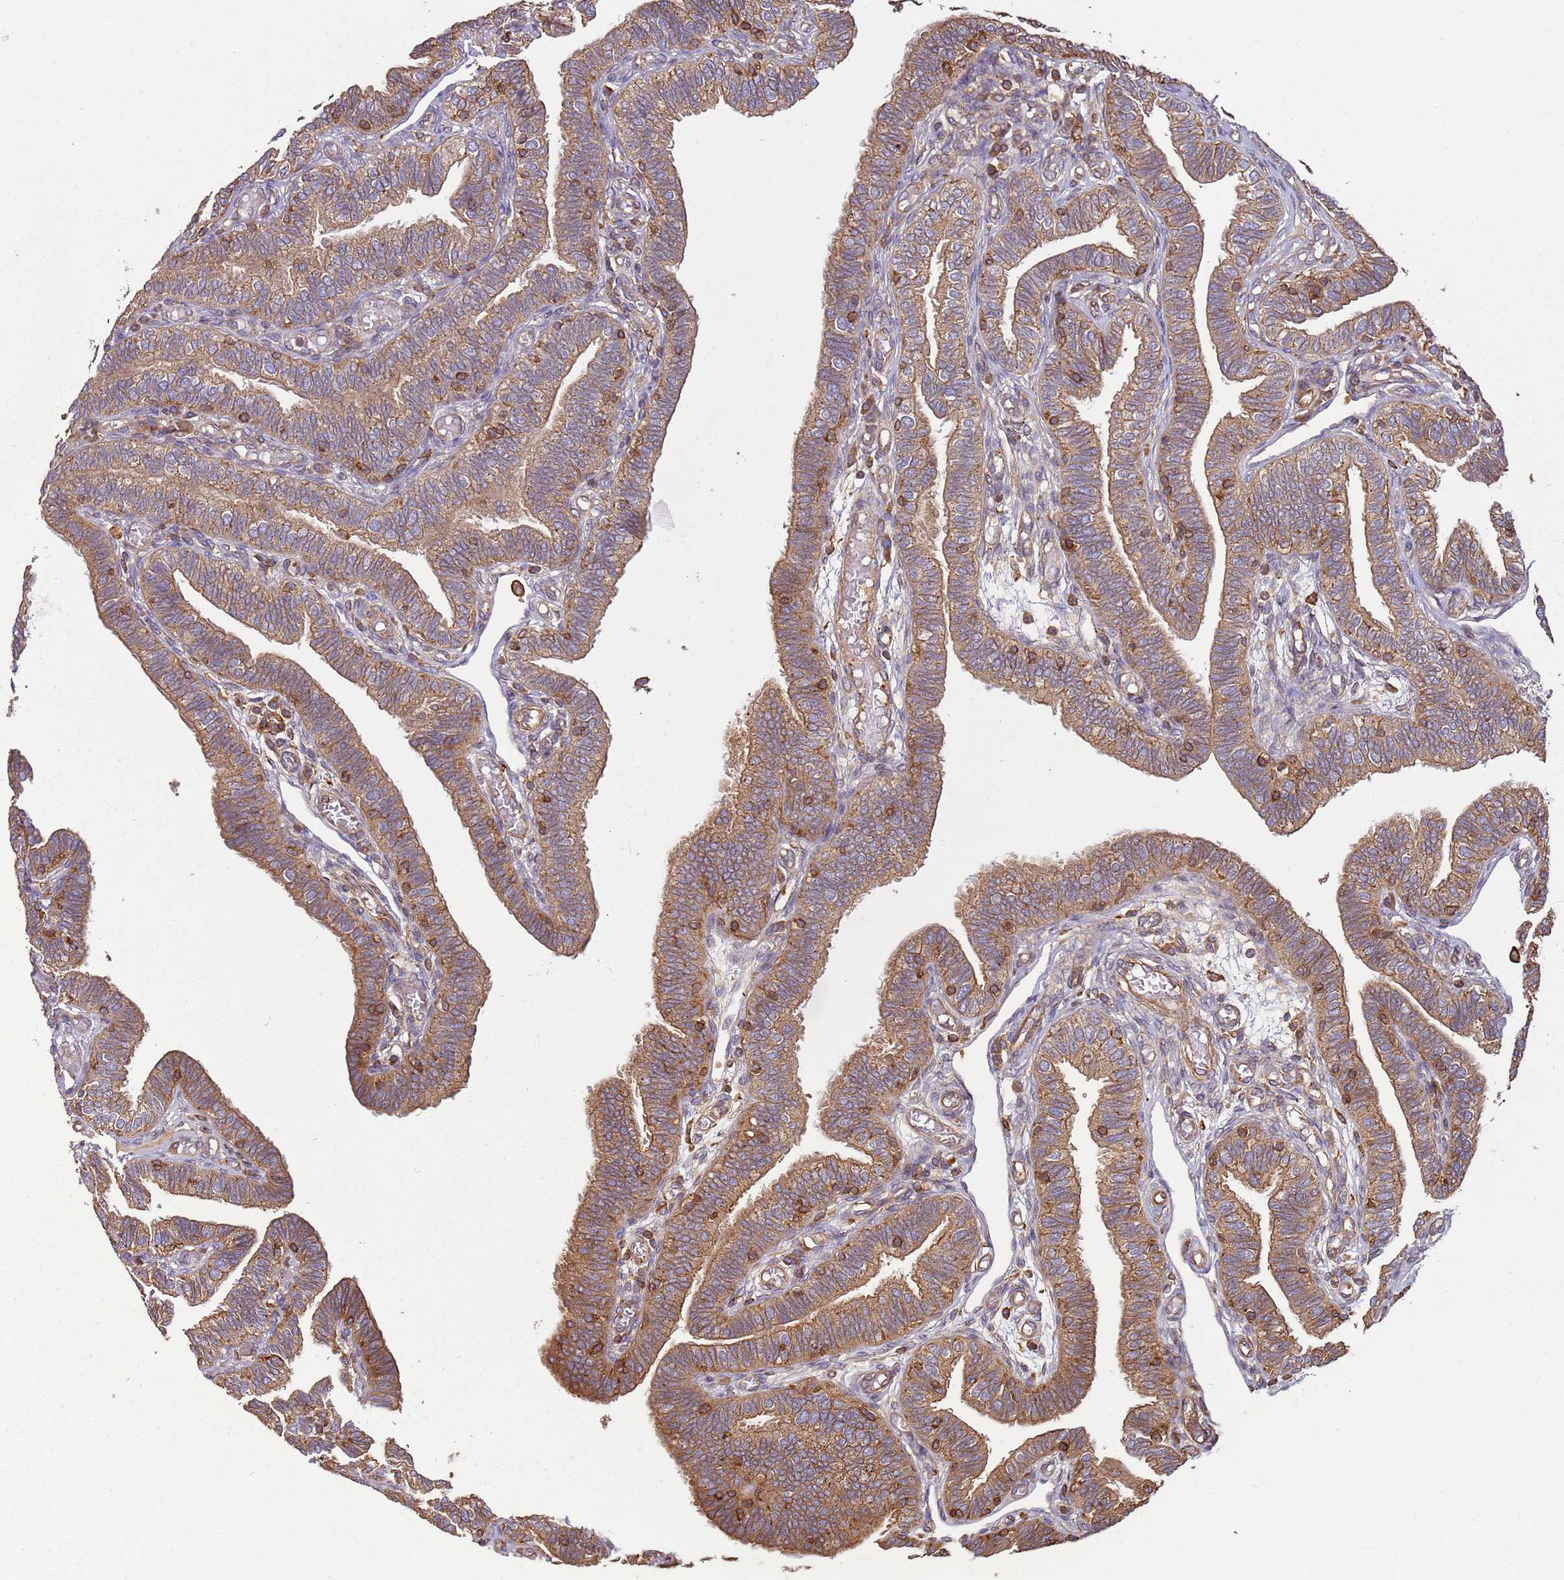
{"staining": {"intensity": "moderate", "quantity": ">75%", "location": "cytoplasmic/membranous"}, "tissue": "fallopian tube", "cell_type": "Glandular cells", "image_type": "normal", "snomed": [{"axis": "morphology", "description": "Normal tissue, NOS"}, {"axis": "topography", "description": "Fallopian tube"}], "caption": "An immunohistochemistry histopathology image of normal tissue is shown. Protein staining in brown highlights moderate cytoplasmic/membranous positivity in fallopian tube within glandular cells.", "gene": "ACVR2A", "patient": {"sex": "female", "age": 39}}